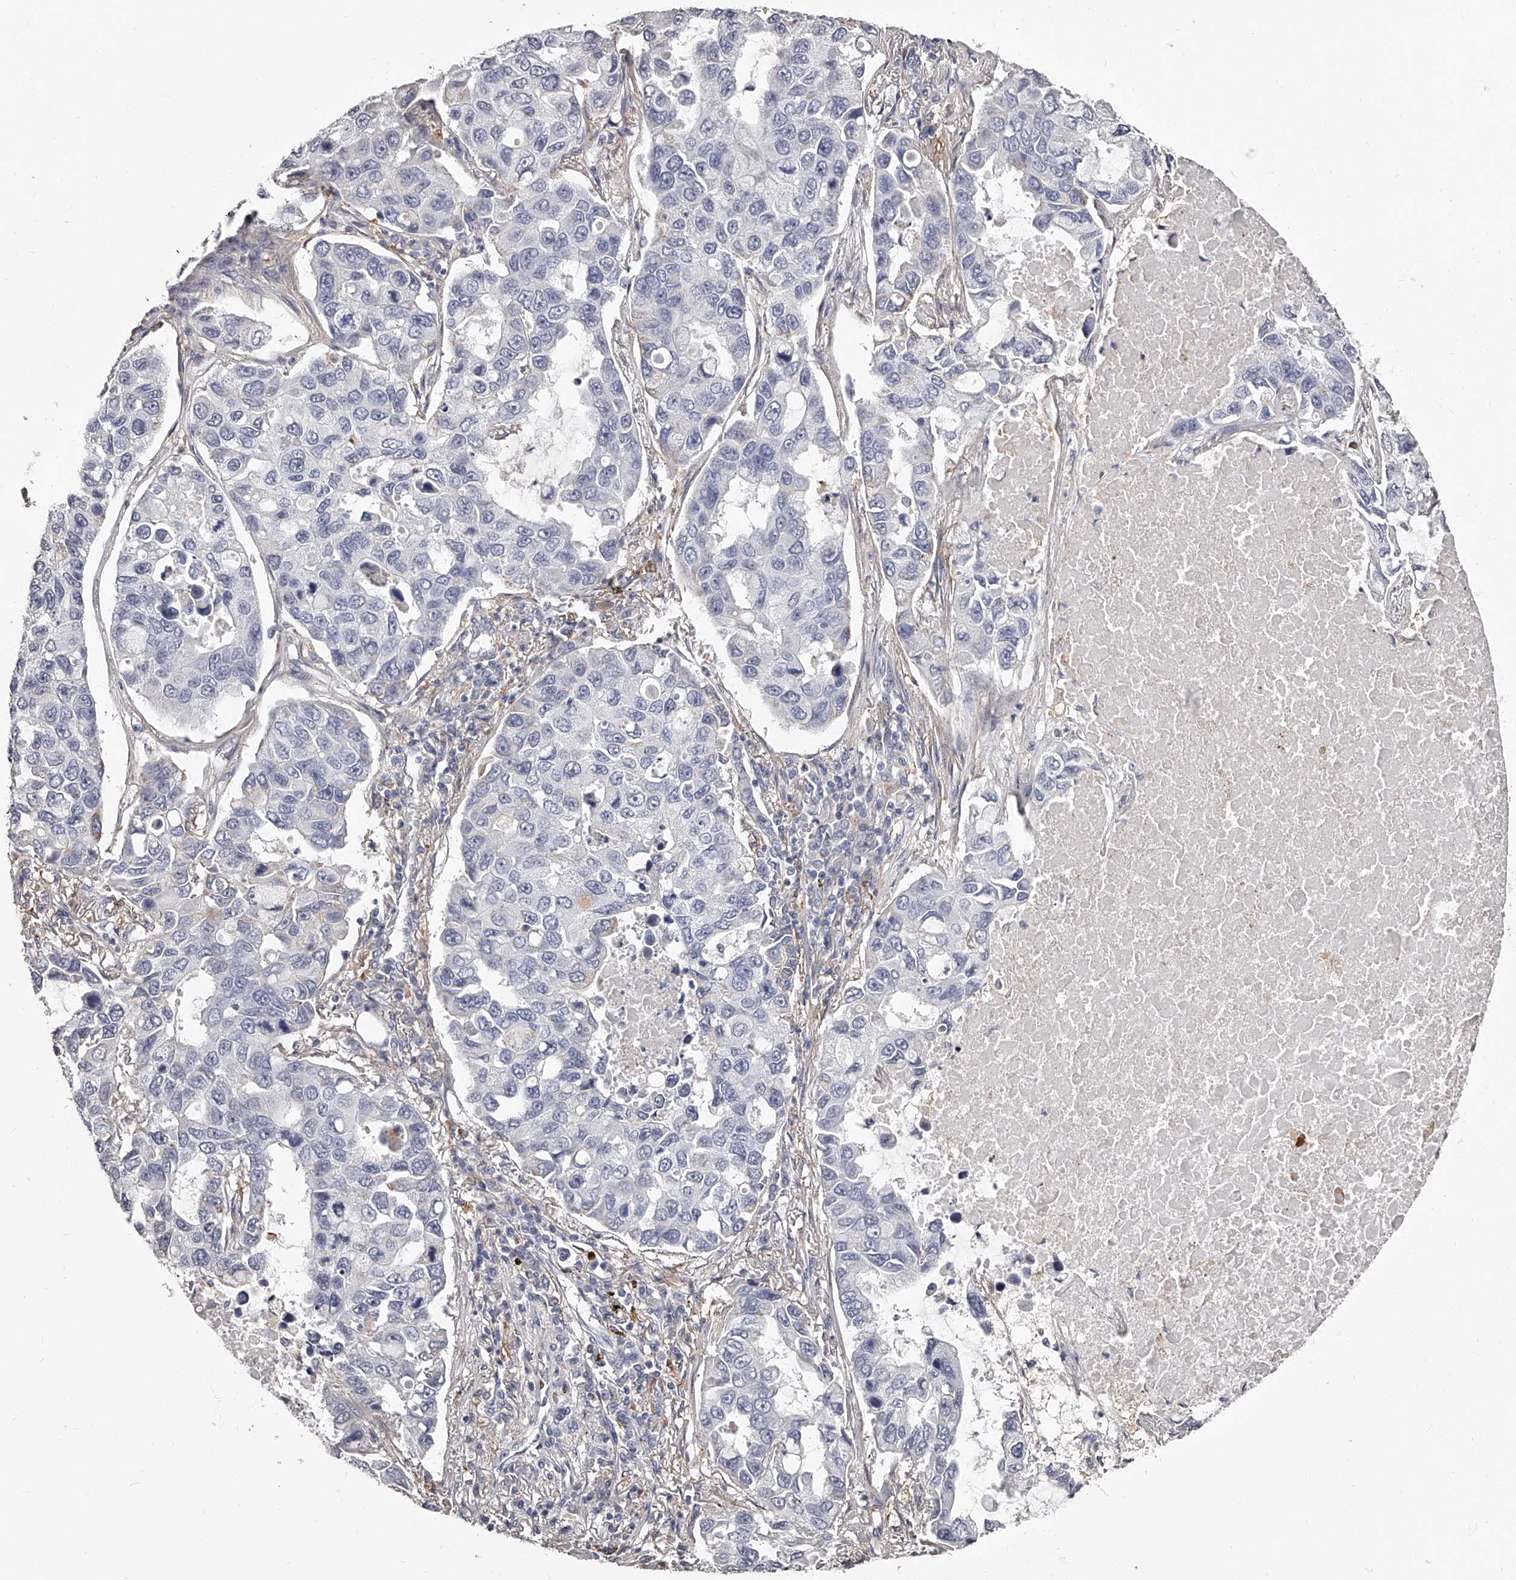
{"staining": {"intensity": "negative", "quantity": "none", "location": "none"}, "tissue": "lung cancer", "cell_type": "Tumor cells", "image_type": "cancer", "snomed": [{"axis": "morphology", "description": "Adenocarcinoma, NOS"}, {"axis": "topography", "description": "Lung"}], "caption": "Human lung cancer stained for a protein using immunohistochemistry (IHC) demonstrates no positivity in tumor cells.", "gene": "PACSIN1", "patient": {"sex": "male", "age": 64}}